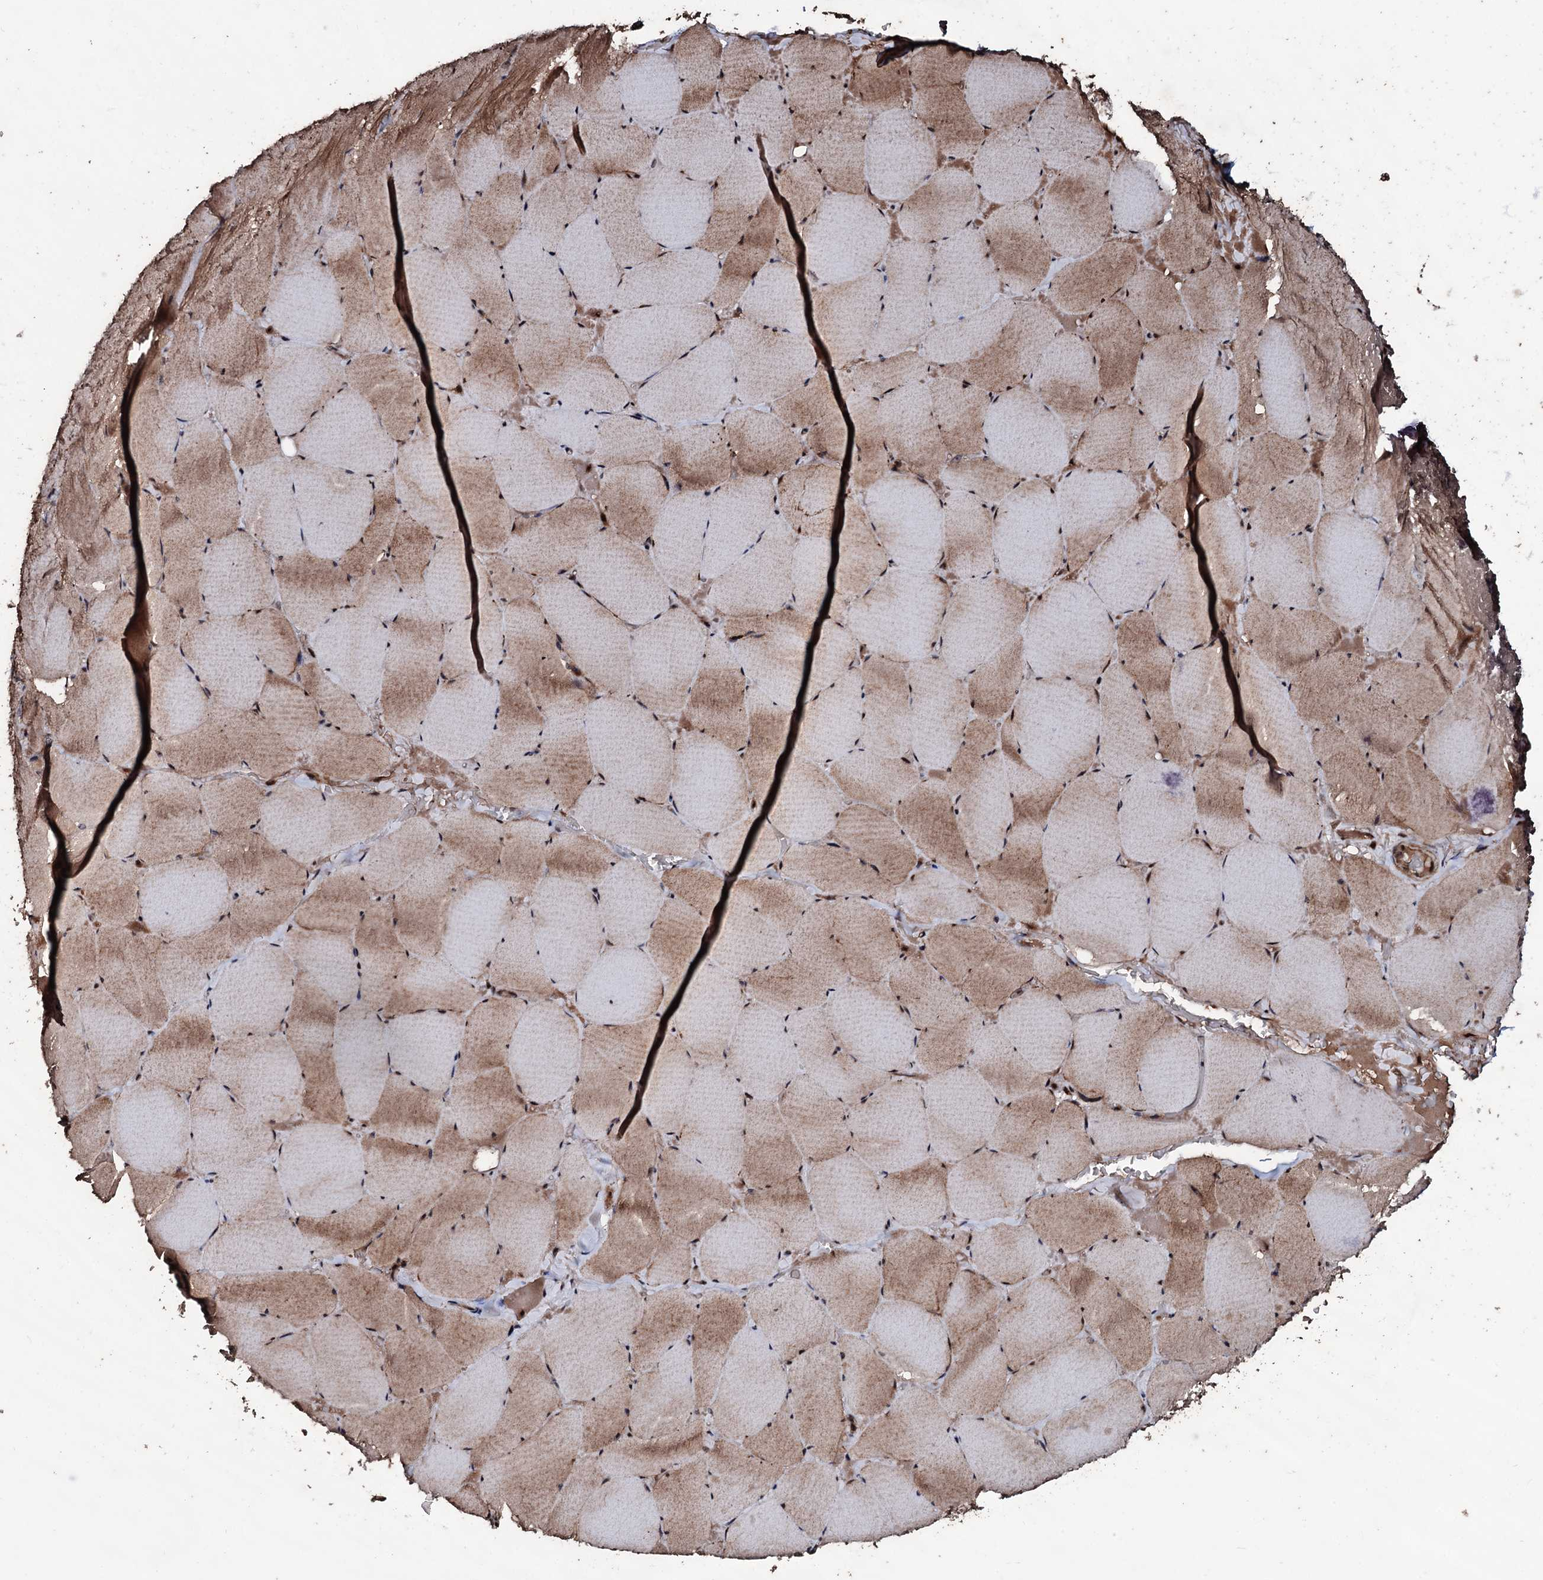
{"staining": {"intensity": "moderate", "quantity": ">75%", "location": "cytoplasmic/membranous,nuclear"}, "tissue": "skeletal muscle", "cell_type": "Myocytes", "image_type": "normal", "snomed": [{"axis": "morphology", "description": "Normal tissue, NOS"}, {"axis": "topography", "description": "Skeletal muscle"}, {"axis": "topography", "description": "Head-Neck"}], "caption": "Immunohistochemistry of unremarkable human skeletal muscle shows medium levels of moderate cytoplasmic/membranous,nuclear staining in approximately >75% of myocytes. Nuclei are stained in blue.", "gene": "SUPT7L", "patient": {"sex": "male", "age": 66}}